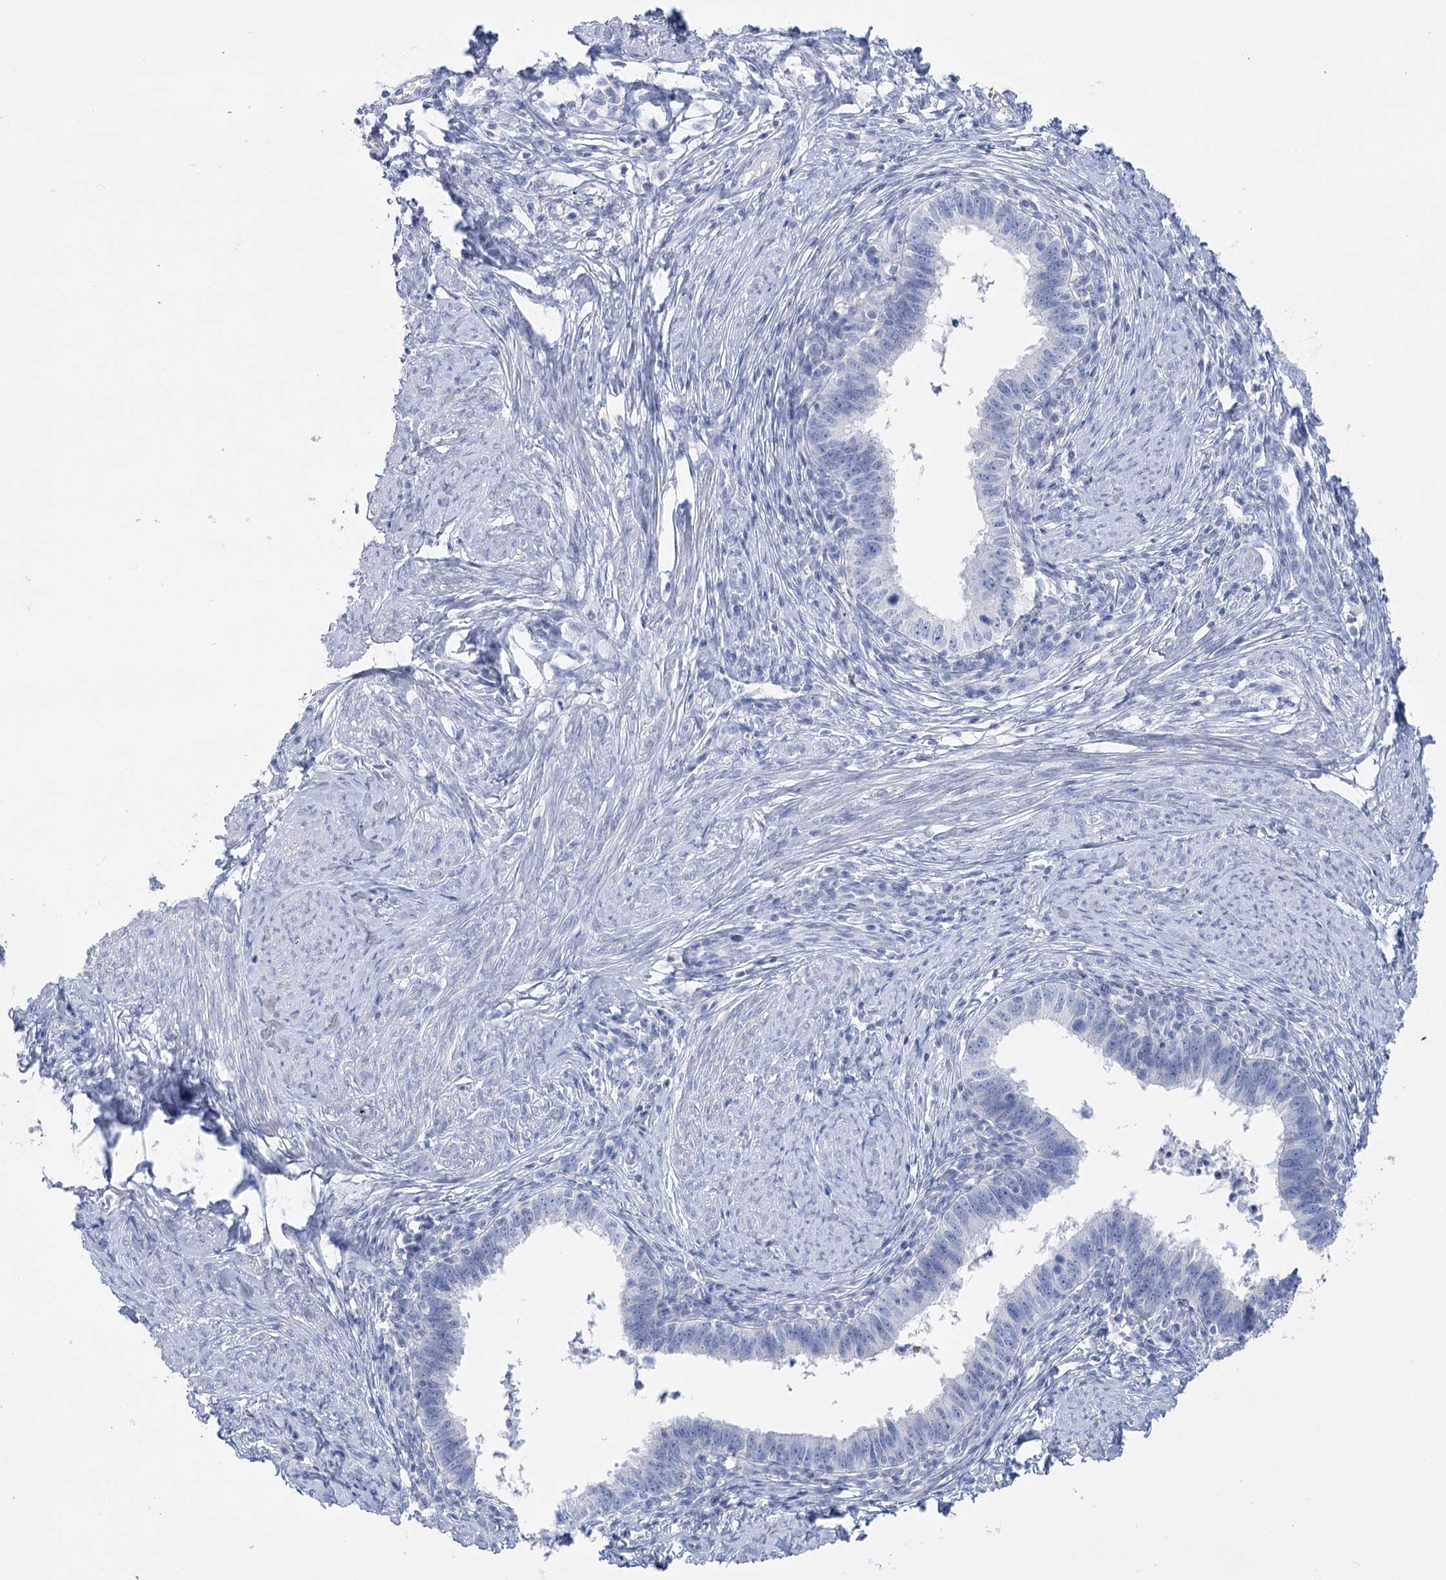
{"staining": {"intensity": "negative", "quantity": "none", "location": "none"}, "tissue": "cervical cancer", "cell_type": "Tumor cells", "image_type": "cancer", "snomed": [{"axis": "morphology", "description": "Adenocarcinoma, NOS"}, {"axis": "topography", "description": "Cervix"}], "caption": "A histopathology image of cervical cancer stained for a protein displays no brown staining in tumor cells.", "gene": "PCDHA1", "patient": {"sex": "female", "age": 36}}